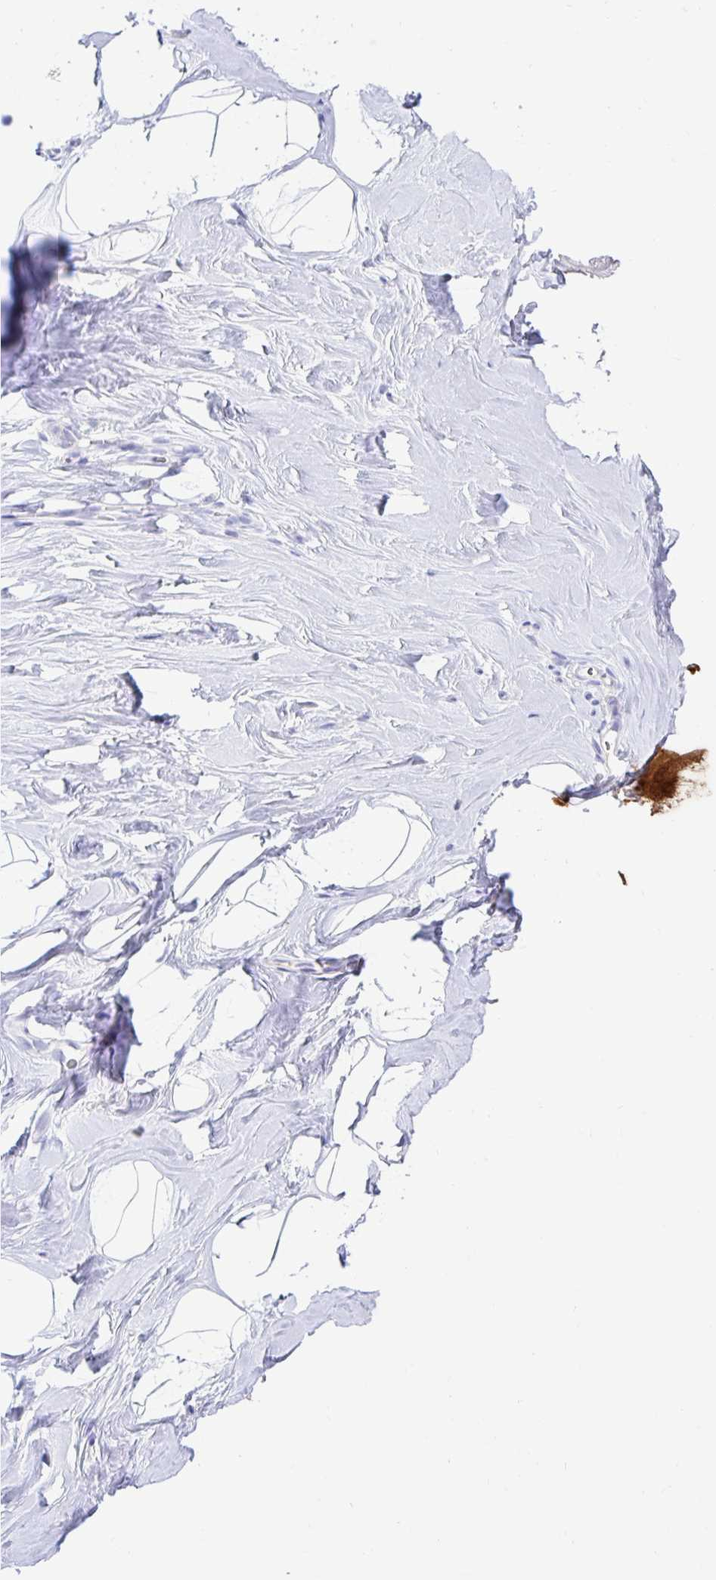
{"staining": {"intensity": "negative", "quantity": "none", "location": "none"}, "tissue": "breast", "cell_type": "Adipocytes", "image_type": "normal", "snomed": [{"axis": "morphology", "description": "Normal tissue, NOS"}, {"axis": "topography", "description": "Breast"}], "caption": "This is an immunohistochemistry histopathology image of unremarkable human breast. There is no positivity in adipocytes.", "gene": "ZNF33A", "patient": {"sex": "female", "age": 32}}